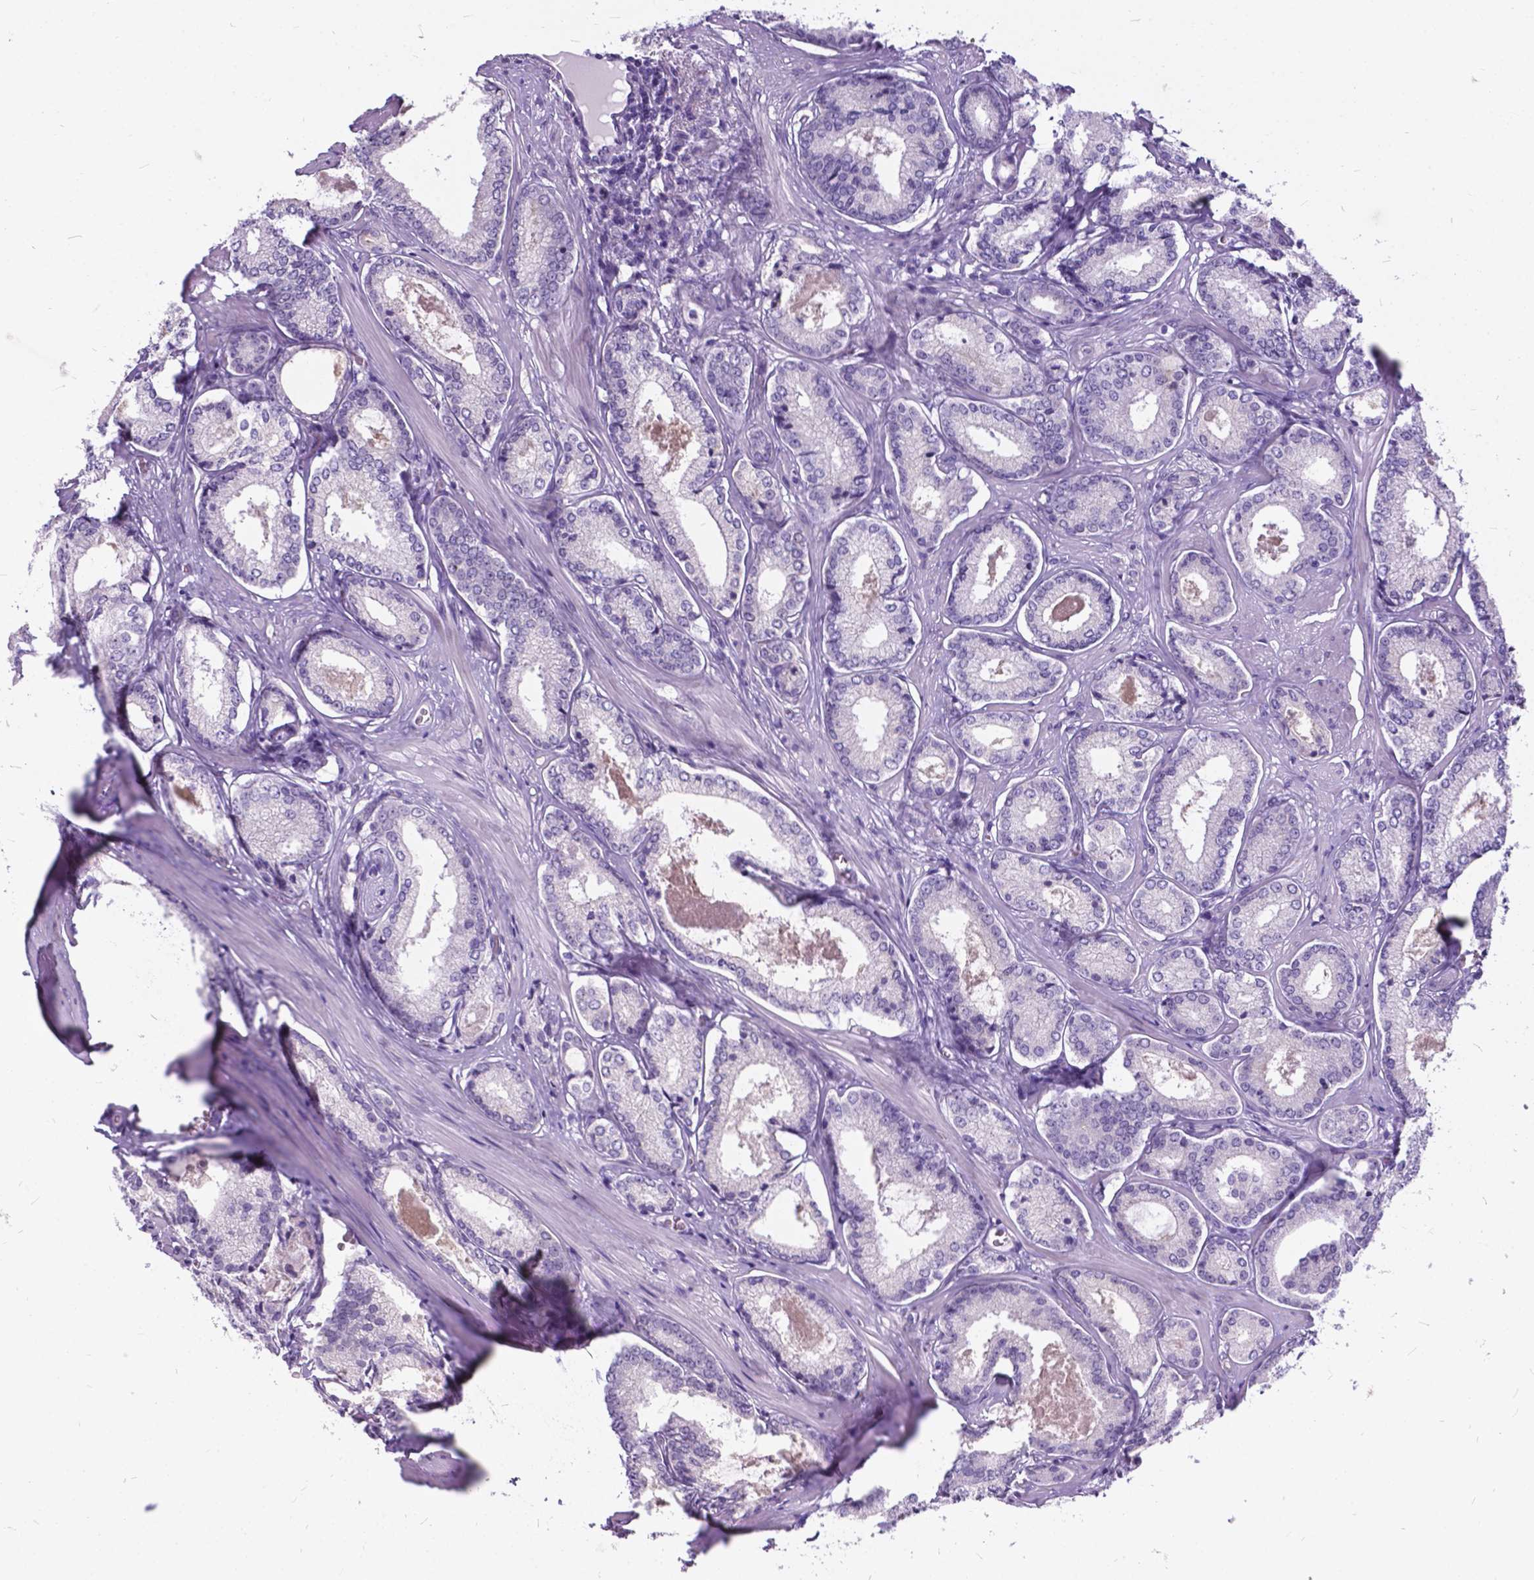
{"staining": {"intensity": "negative", "quantity": "none", "location": "none"}, "tissue": "prostate cancer", "cell_type": "Tumor cells", "image_type": "cancer", "snomed": [{"axis": "morphology", "description": "Adenocarcinoma, Low grade"}, {"axis": "topography", "description": "Prostate"}], "caption": "IHC photomicrograph of prostate cancer (low-grade adenocarcinoma) stained for a protein (brown), which shows no staining in tumor cells. (DAB (3,3'-diaminobenzidine) immunohistochemistry, high magnification).", "gene": "BSND", "patient": {"sex": "male", "age": 56}}